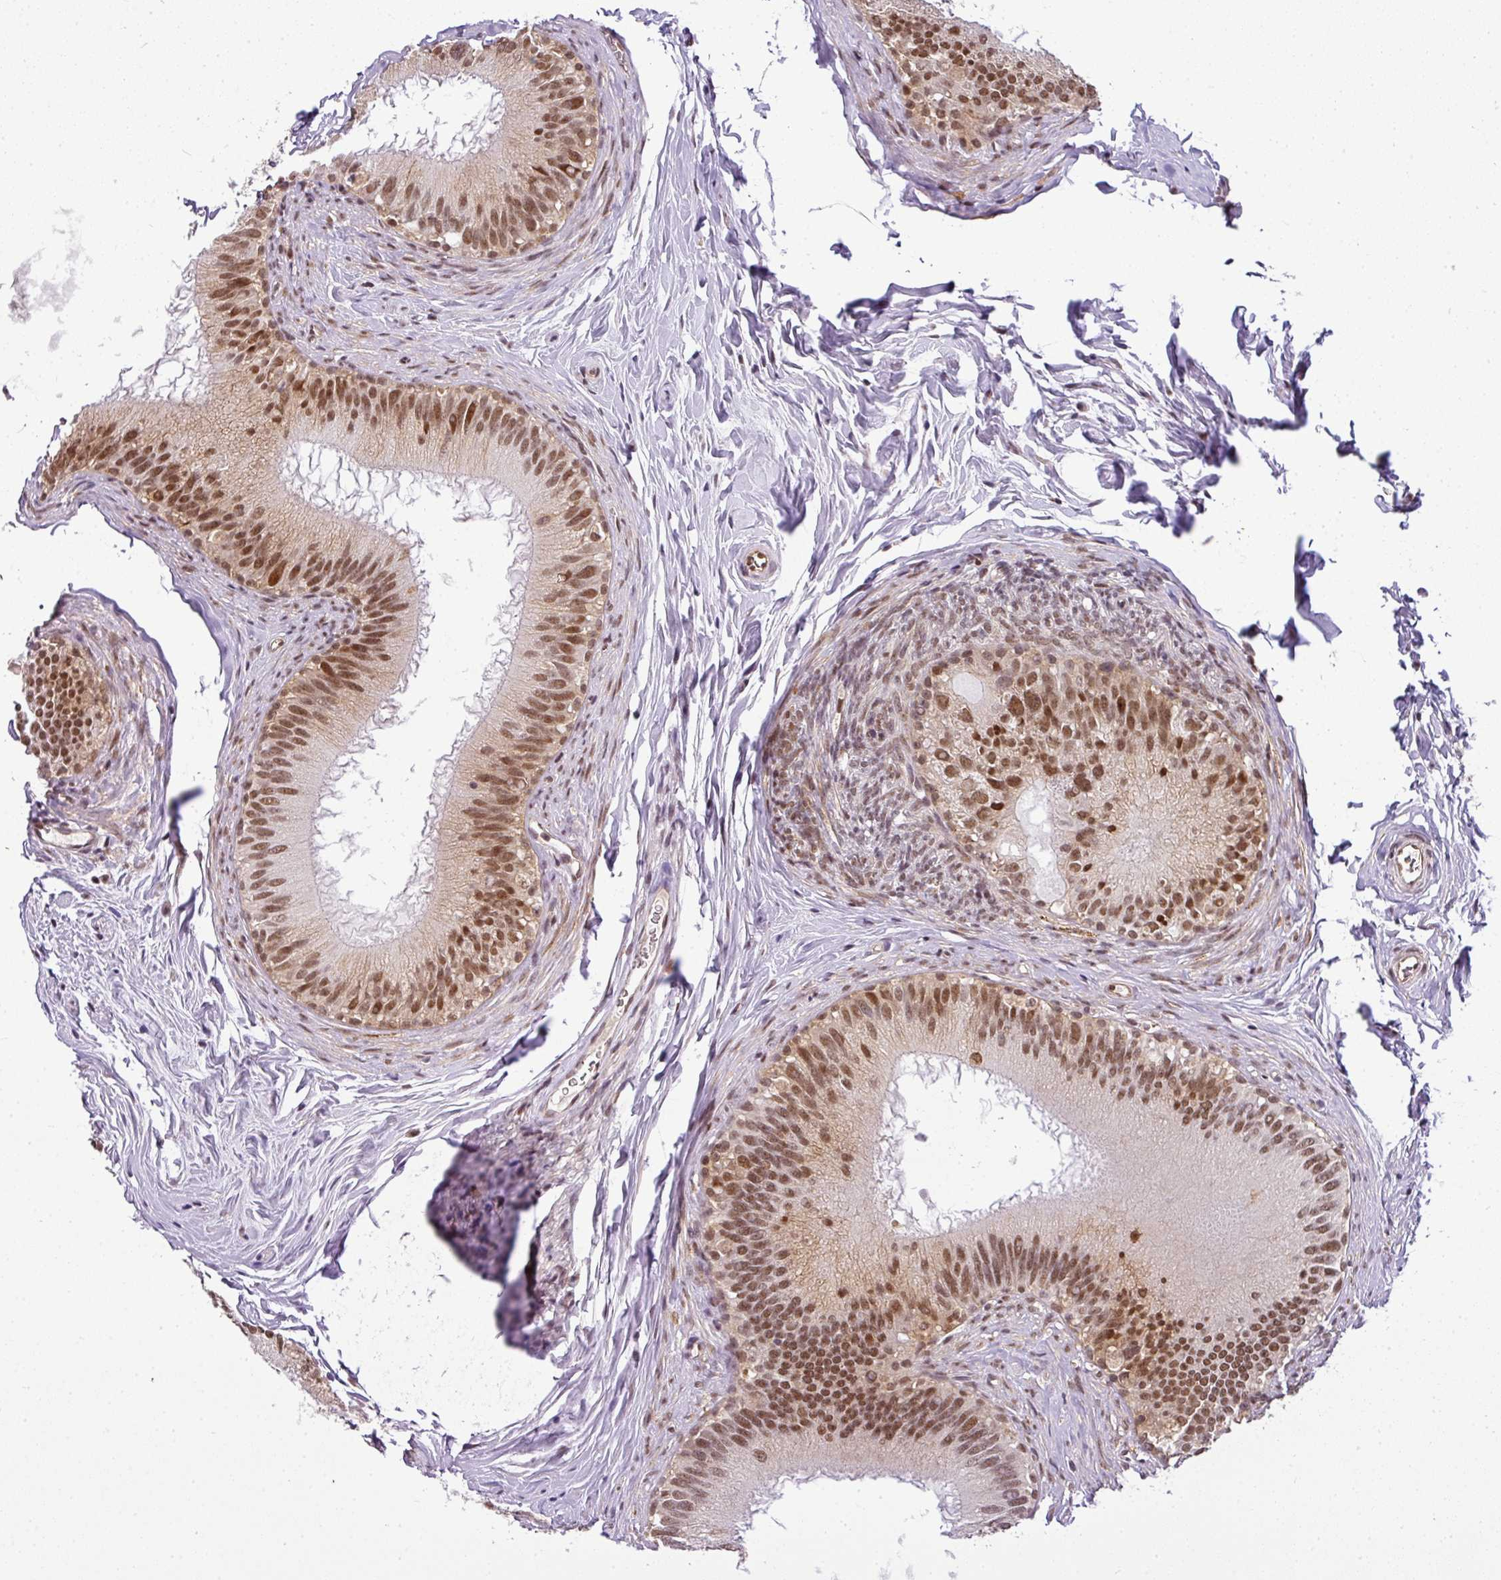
{"staining": {"intensity": "moderate", "quantity": ">75%", "location": "nuclear"}, "tissue": "epididymis", "cell_type": "Glandular cells", "image_type": "normal", "snomed": [{"axis": "morphology", "description": "Normal tissue, NOS"}, {"axis": "topography", "description": "Epididymis"}], "caption": "DAB (3,3'-diaminobenzidine) immunohistochemical staining of benign epididymis demonstrates moderate nuclear protein expression in approximately >75% of glandular cells. The staining was performed using DAB, with brown indicating positive protein expression. Nuclei are stained blue with hematoxylin.", "gene": "C1orf226", "patient": {"sex": "male", "age": 38}}